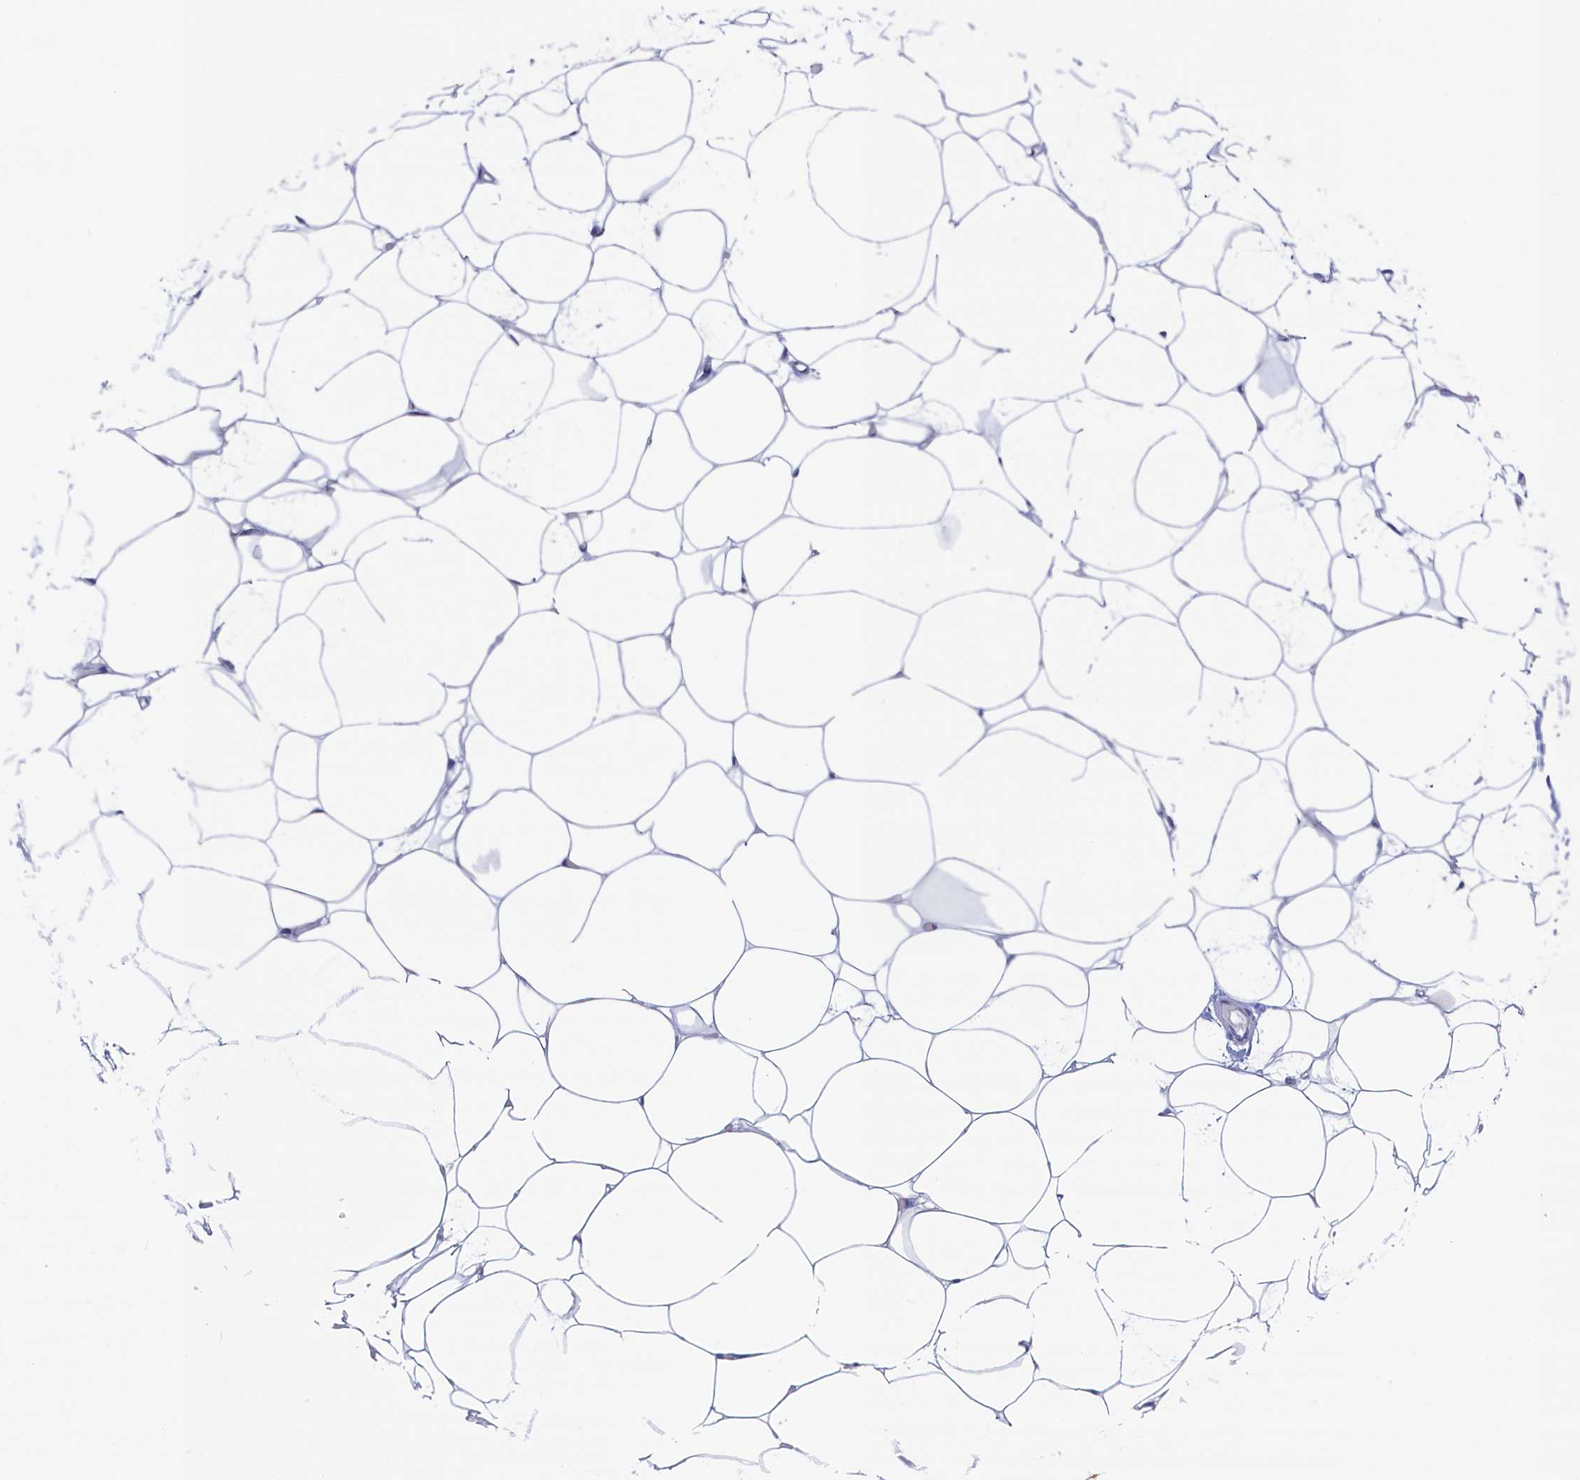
{"staining": {"intensity": "negative", "quantity": "none", "location": "none"}, "tissue": "adipose tissue", "cell_type": "Adipocytes", "image_type": "normal", "snomed": [{"axis": "morphology", "description": "Normal tissue, NOS"}, {"axis": "topography", "description": "Breast"}], "caption": "This is a micrograph of immunohistochemistry (IHC) staining of normal adipose tissue, which shows no staining in adipocytes.", "gene": "WDR76", "patient": {"sex": "female", "age": 23}}